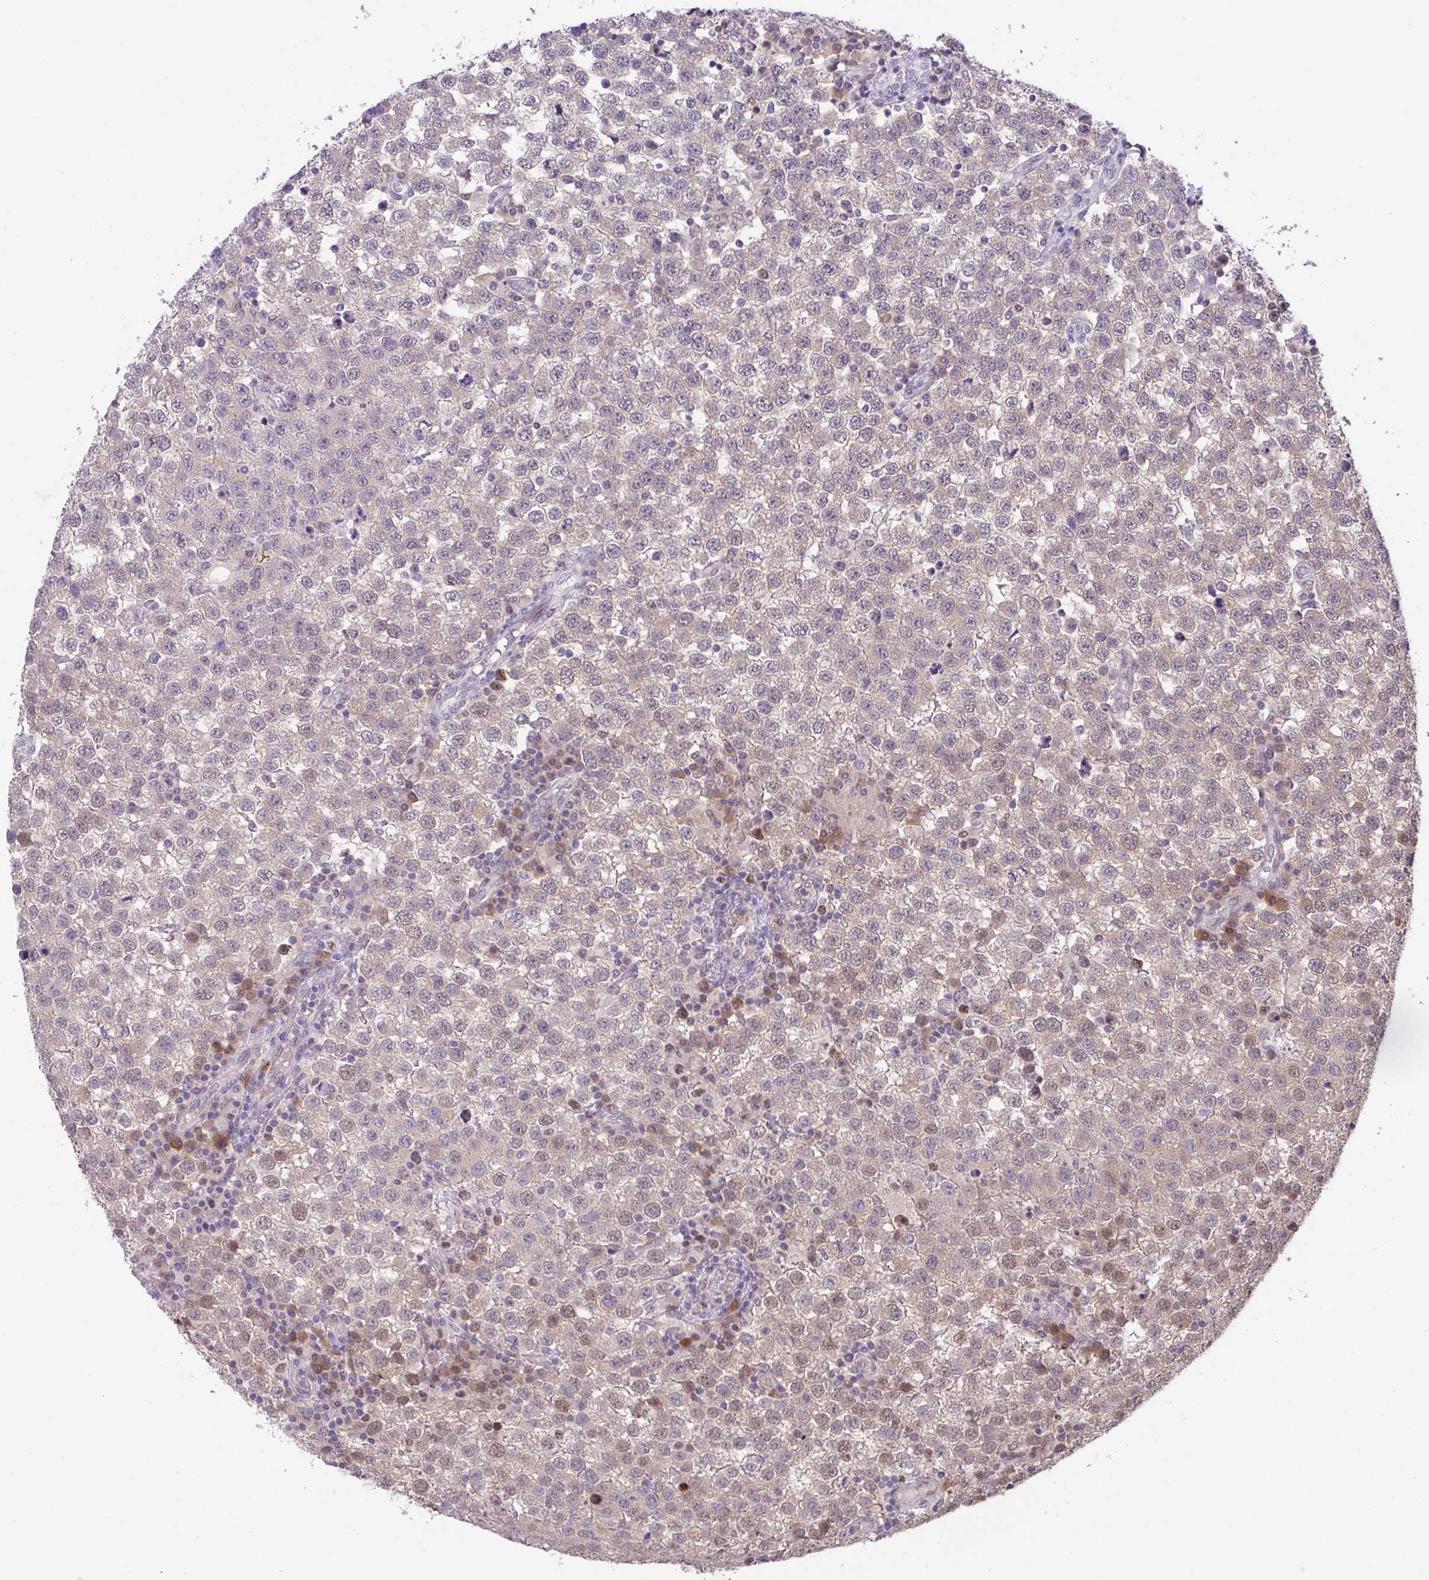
{"staining": {"intensity": "weak", "quantity": "<25%", "location": "cytoplasmic/membranous,nuclear"}, "tissue": "testis cancer", "cell_type": "Tumor cells", "image_type": "cancer", "snomed": [{"axis": "morphology", "description": "Seminoma, NOS"}, {"axis": "topography", "description": "Testis"}], "caption": "The image demonstrates no staining of tumor cells in seminoma (testis).", "gene": "ZNF444", "patient": {"sex": "male", "age": 34}}